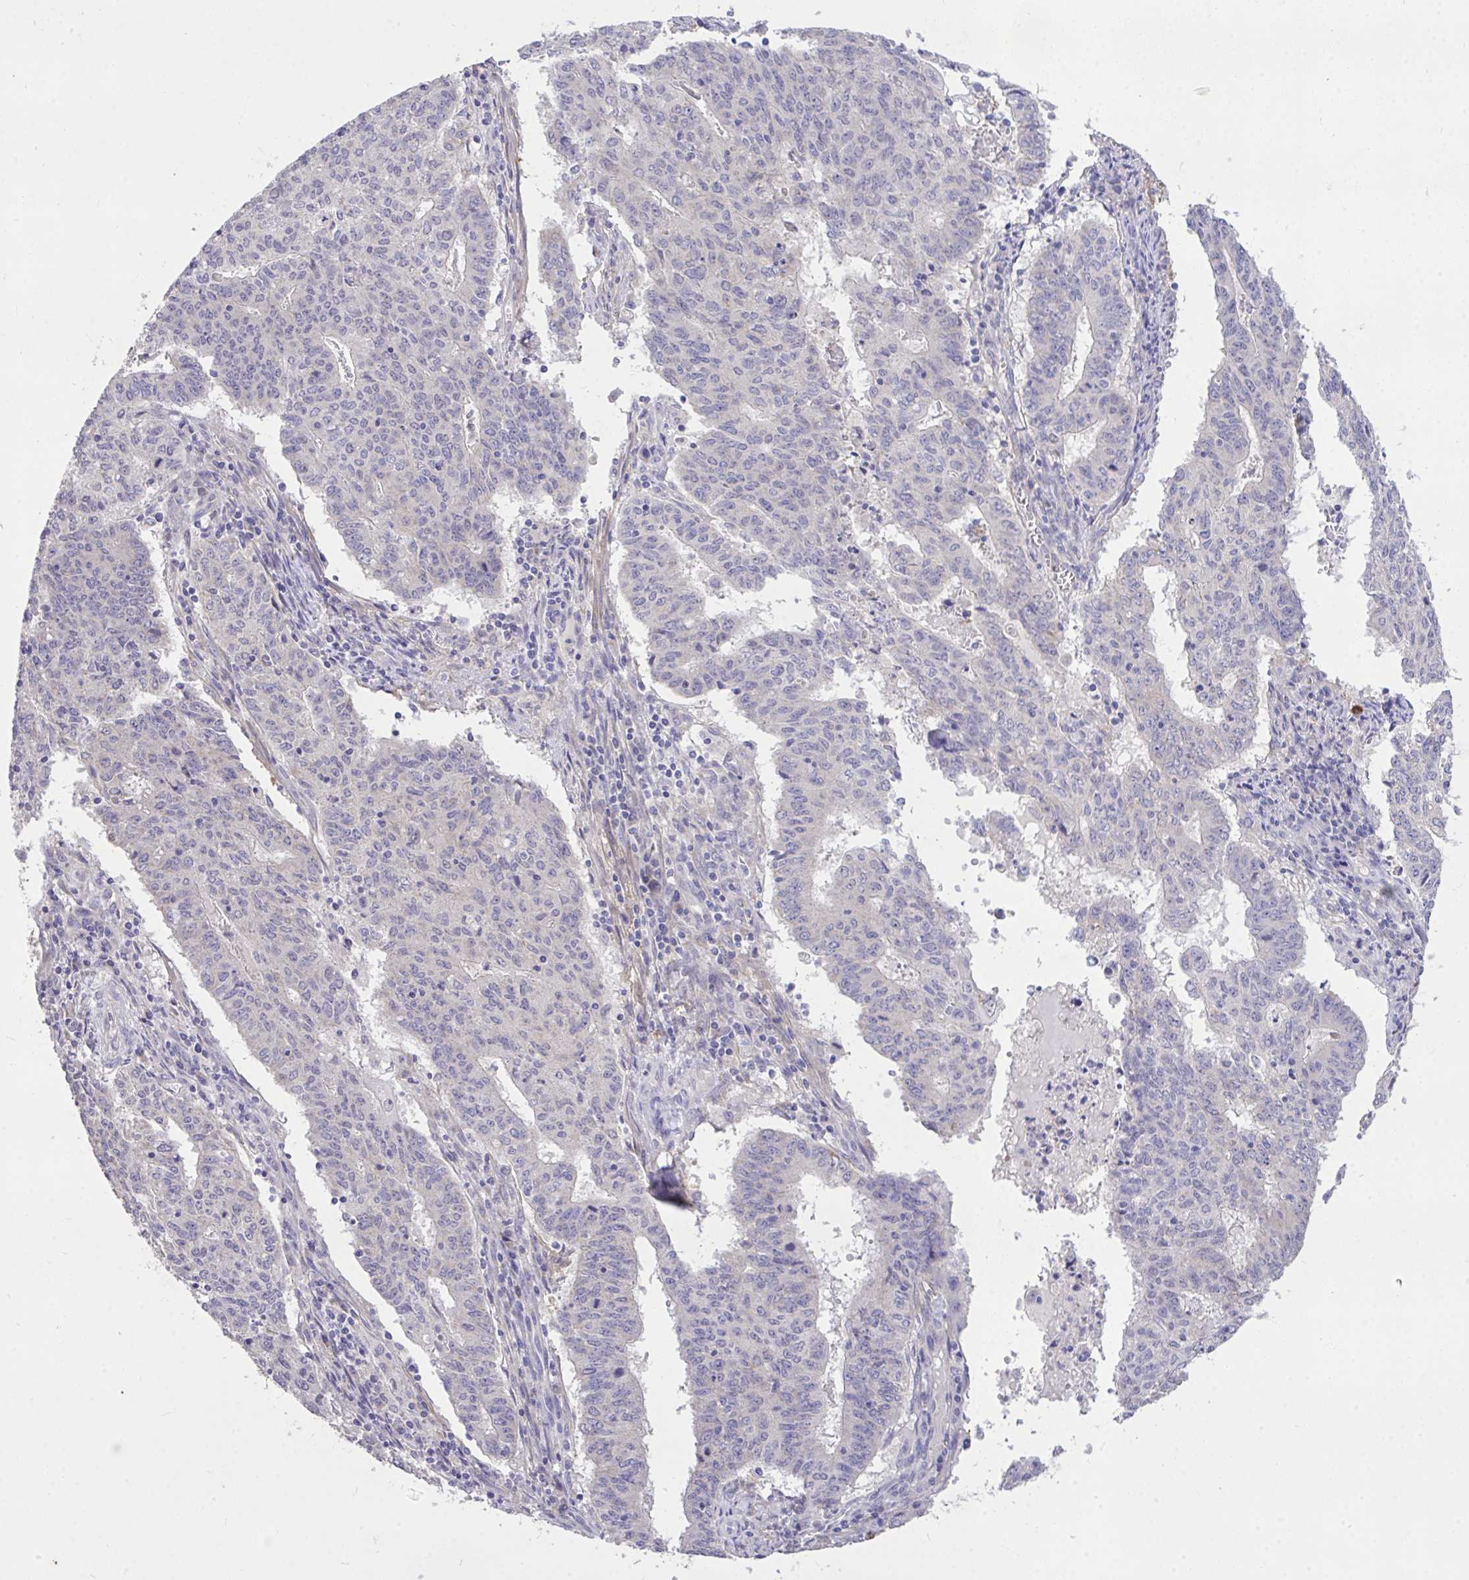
{"staining": {"intensity": "negative", "quantity": "none", "location": "none"}, "tissue": "endometrial cancer", "cell_type": "Tumor cells", "image_type": "cancer", "snomed": [{"axis": "morphology", "description": "Adenocarcinoma, NOS"}, {"axis": "topography", "description": "Endometrium"}], "caption": "Photomicrograph shows no significant protein positivity in tumor cells of endometrial cancer (adenocarcinoma). (Stains: DAB (3,3'-diaminobenzidine) immunohistochemistry with hematoxylin counter stain, Microscopy: brightfield microscopy at high magnification).", "gene": "MPC2", "patient": {"sex": "female", "age": 59}}